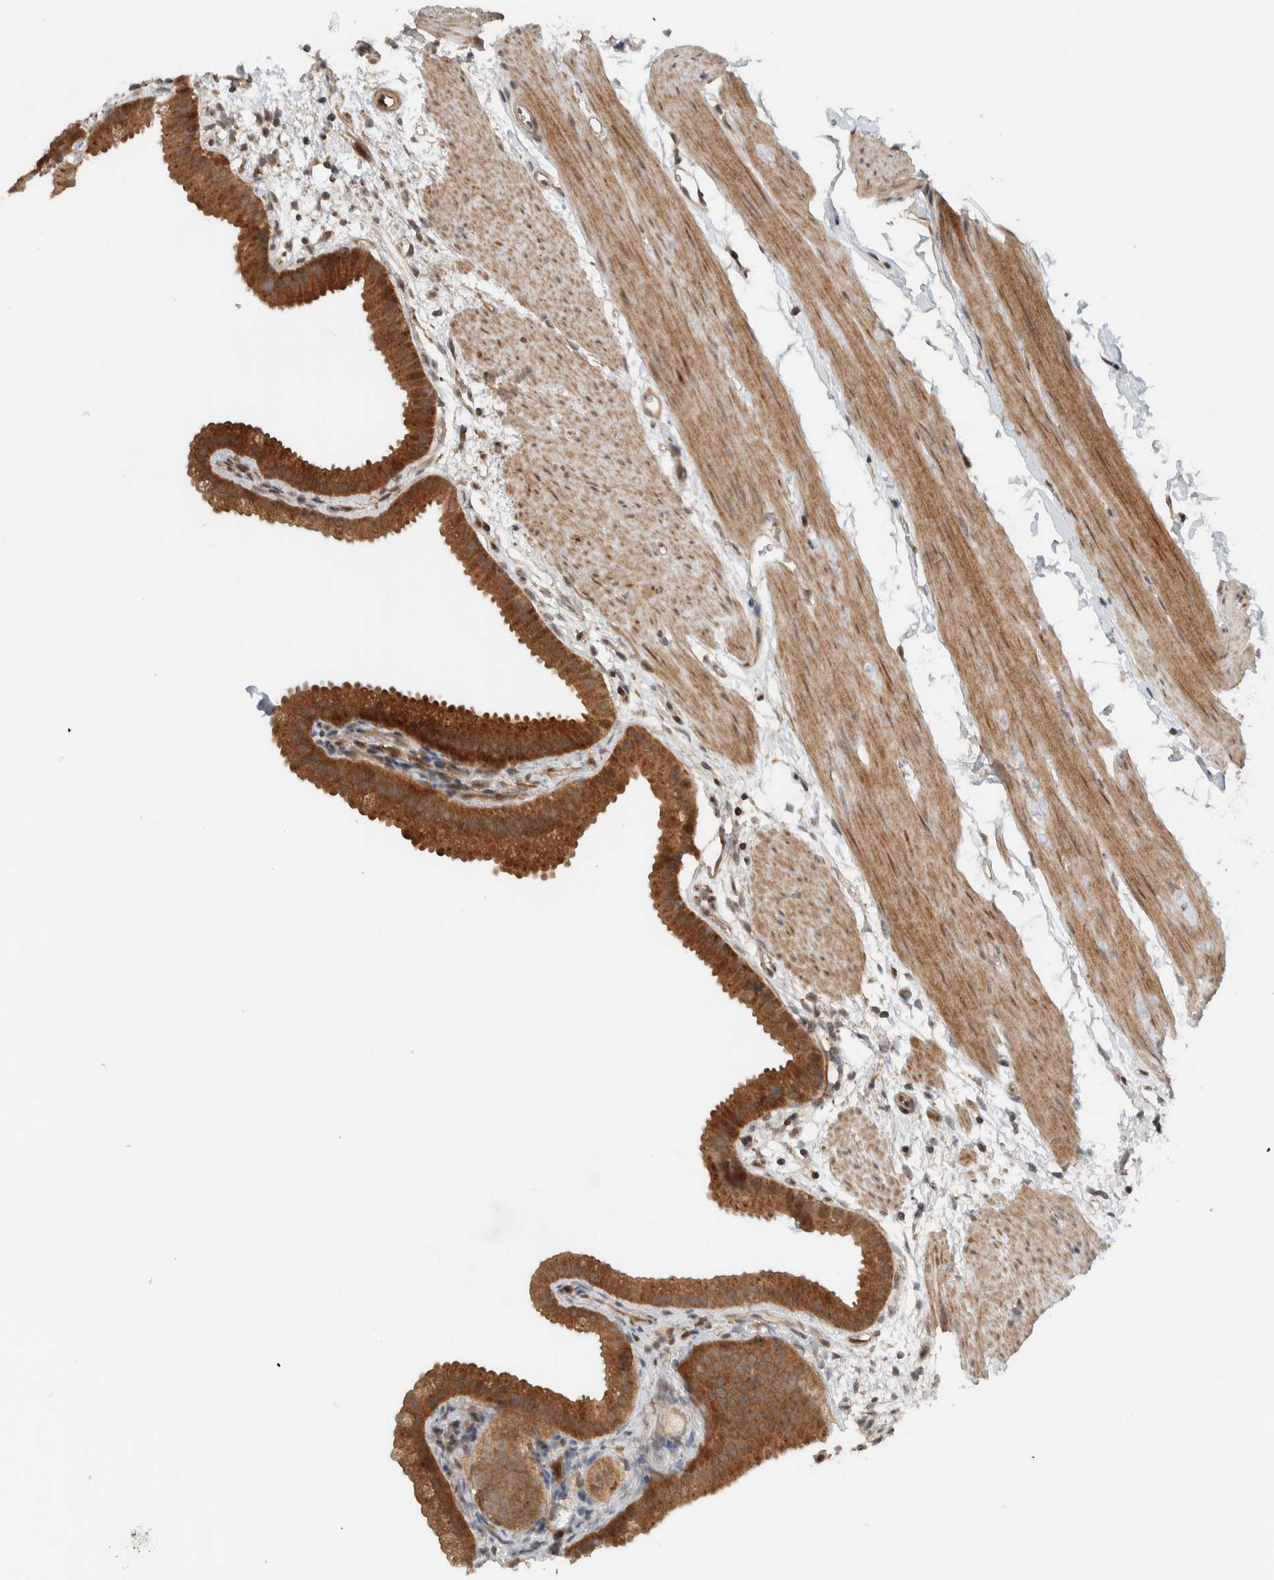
{"staining": {"intensity": "strong", "quantity": ">75%", "location": "cytoplasmic/membranous"}, "tissue": "gallbladder", "cell_type": "Glandular cells", "image_type": "normal", "snomed": [{"axis": "morphology", "description": "Normal tissue, NOS"}, {"axis": "topography", "description": "Gallbladder"}], "caption": "The immunohistochemical stain shows strong cytoplasmic/membranous staining in glandular cells of unremarkable gallbladder. (brown staining indicates protein expression, while blue staining denotes nuclei).", "gene": "KLHL6", "patient": {"sex": "female", "age": 64}}